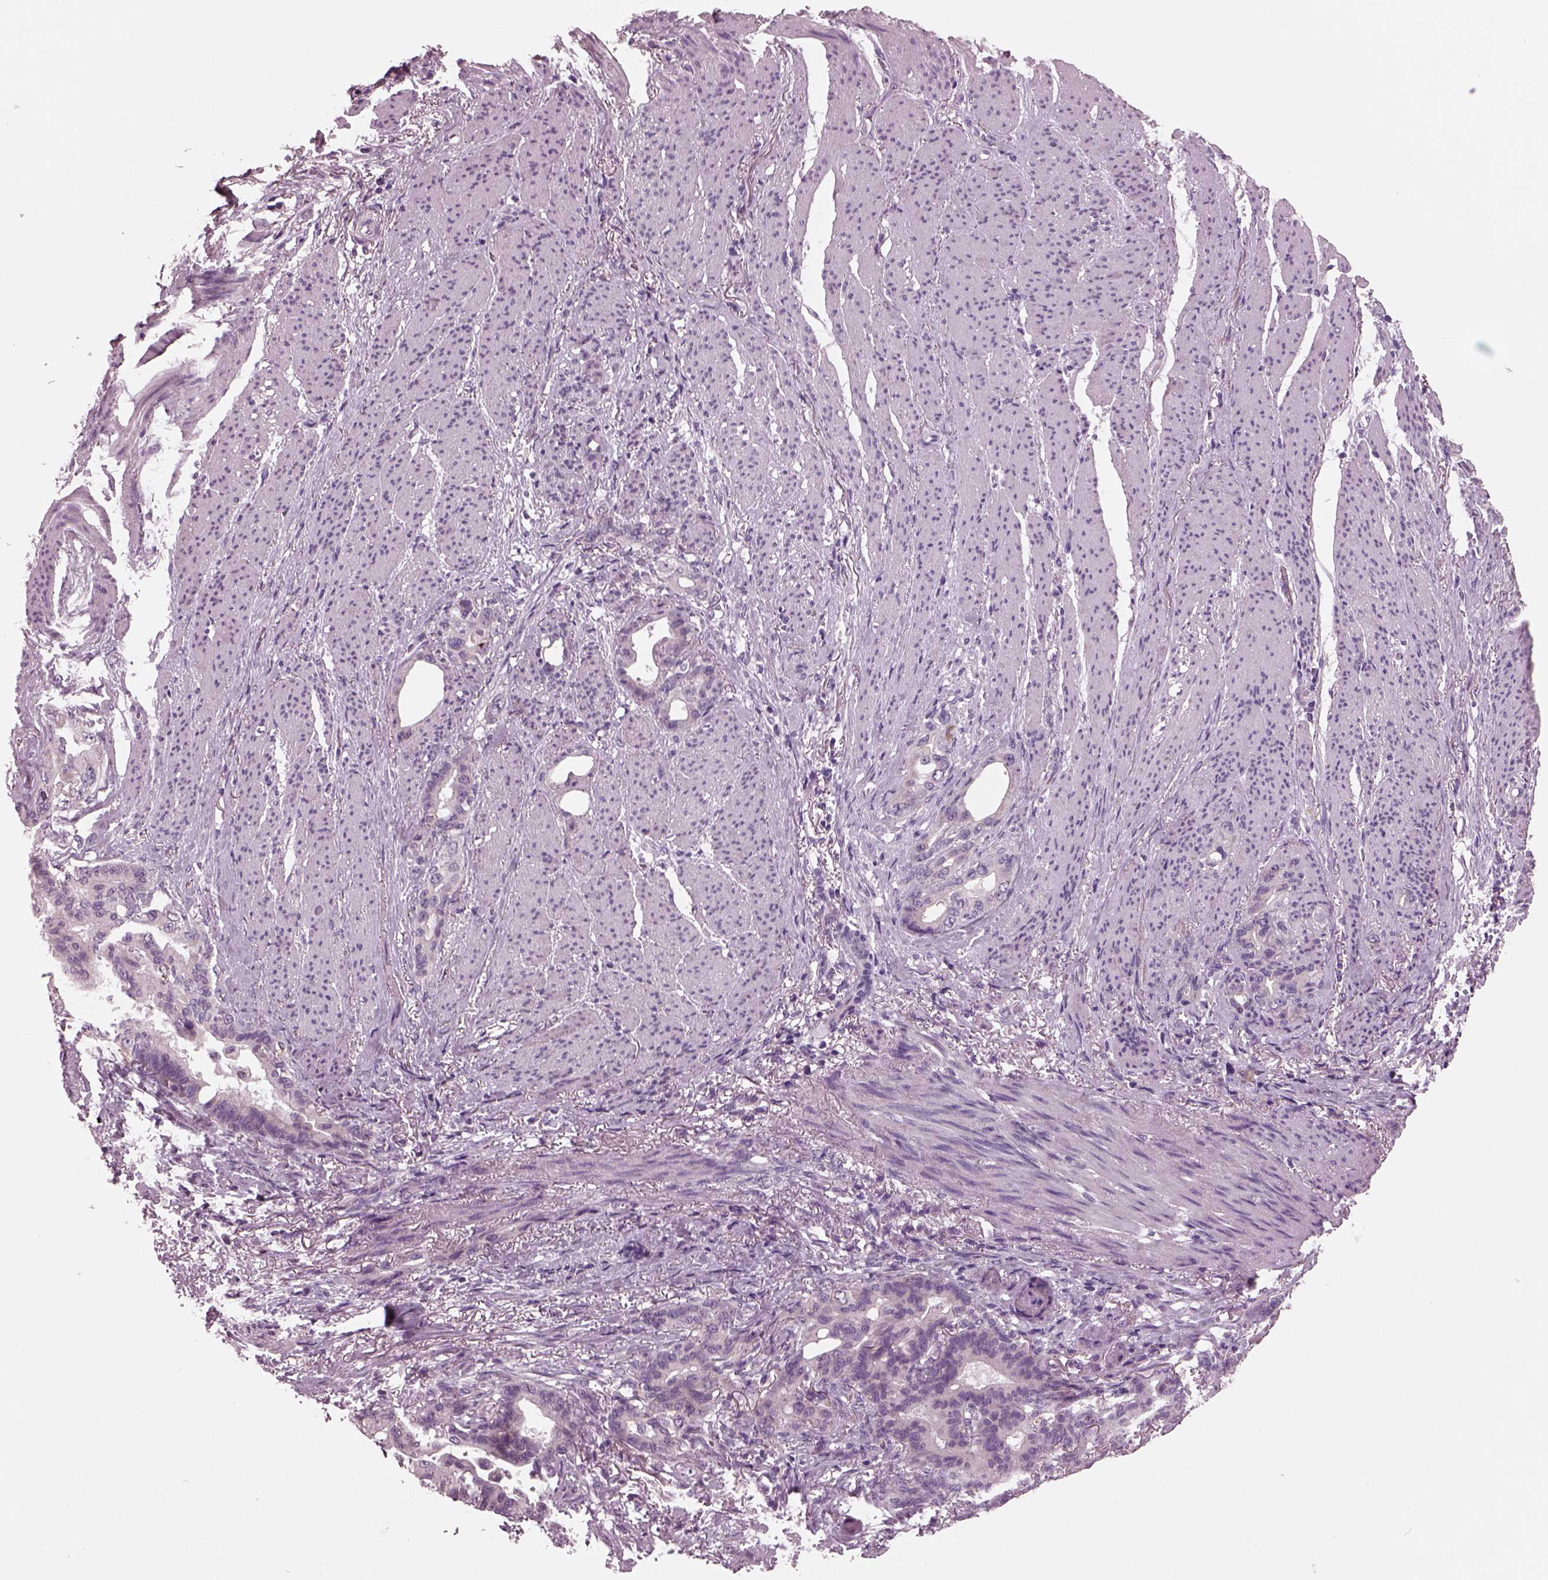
{"staining": {"intensity": "negative", "quantity": "none", "location": "none"}, "tissue": "stomach cancer", "cell_type": "Tumor cells", "image_type": "cancer", "snomed": [{"axis": "morphology", "description": "Normal tissue, NOS"}, {"axis": "morphology", "description": "Adenocarcinoma, NOS"}, {"axis": "topography", "description": "Esophagus"}, {"axis": "topography", "description": "Stomach, upper"}], "caption": "The photomicrograph shows no staining of tumor cells in stomach cancer. The staining was performed using DAB (3,3'-diaminobenzidine) to visualize the protein expression in brown, while the nuclei were stained in blue with hematoxylin (Magnification: 20x).", "gene": "AP4M1", "patient": {"sex": "male", "age": 62}}